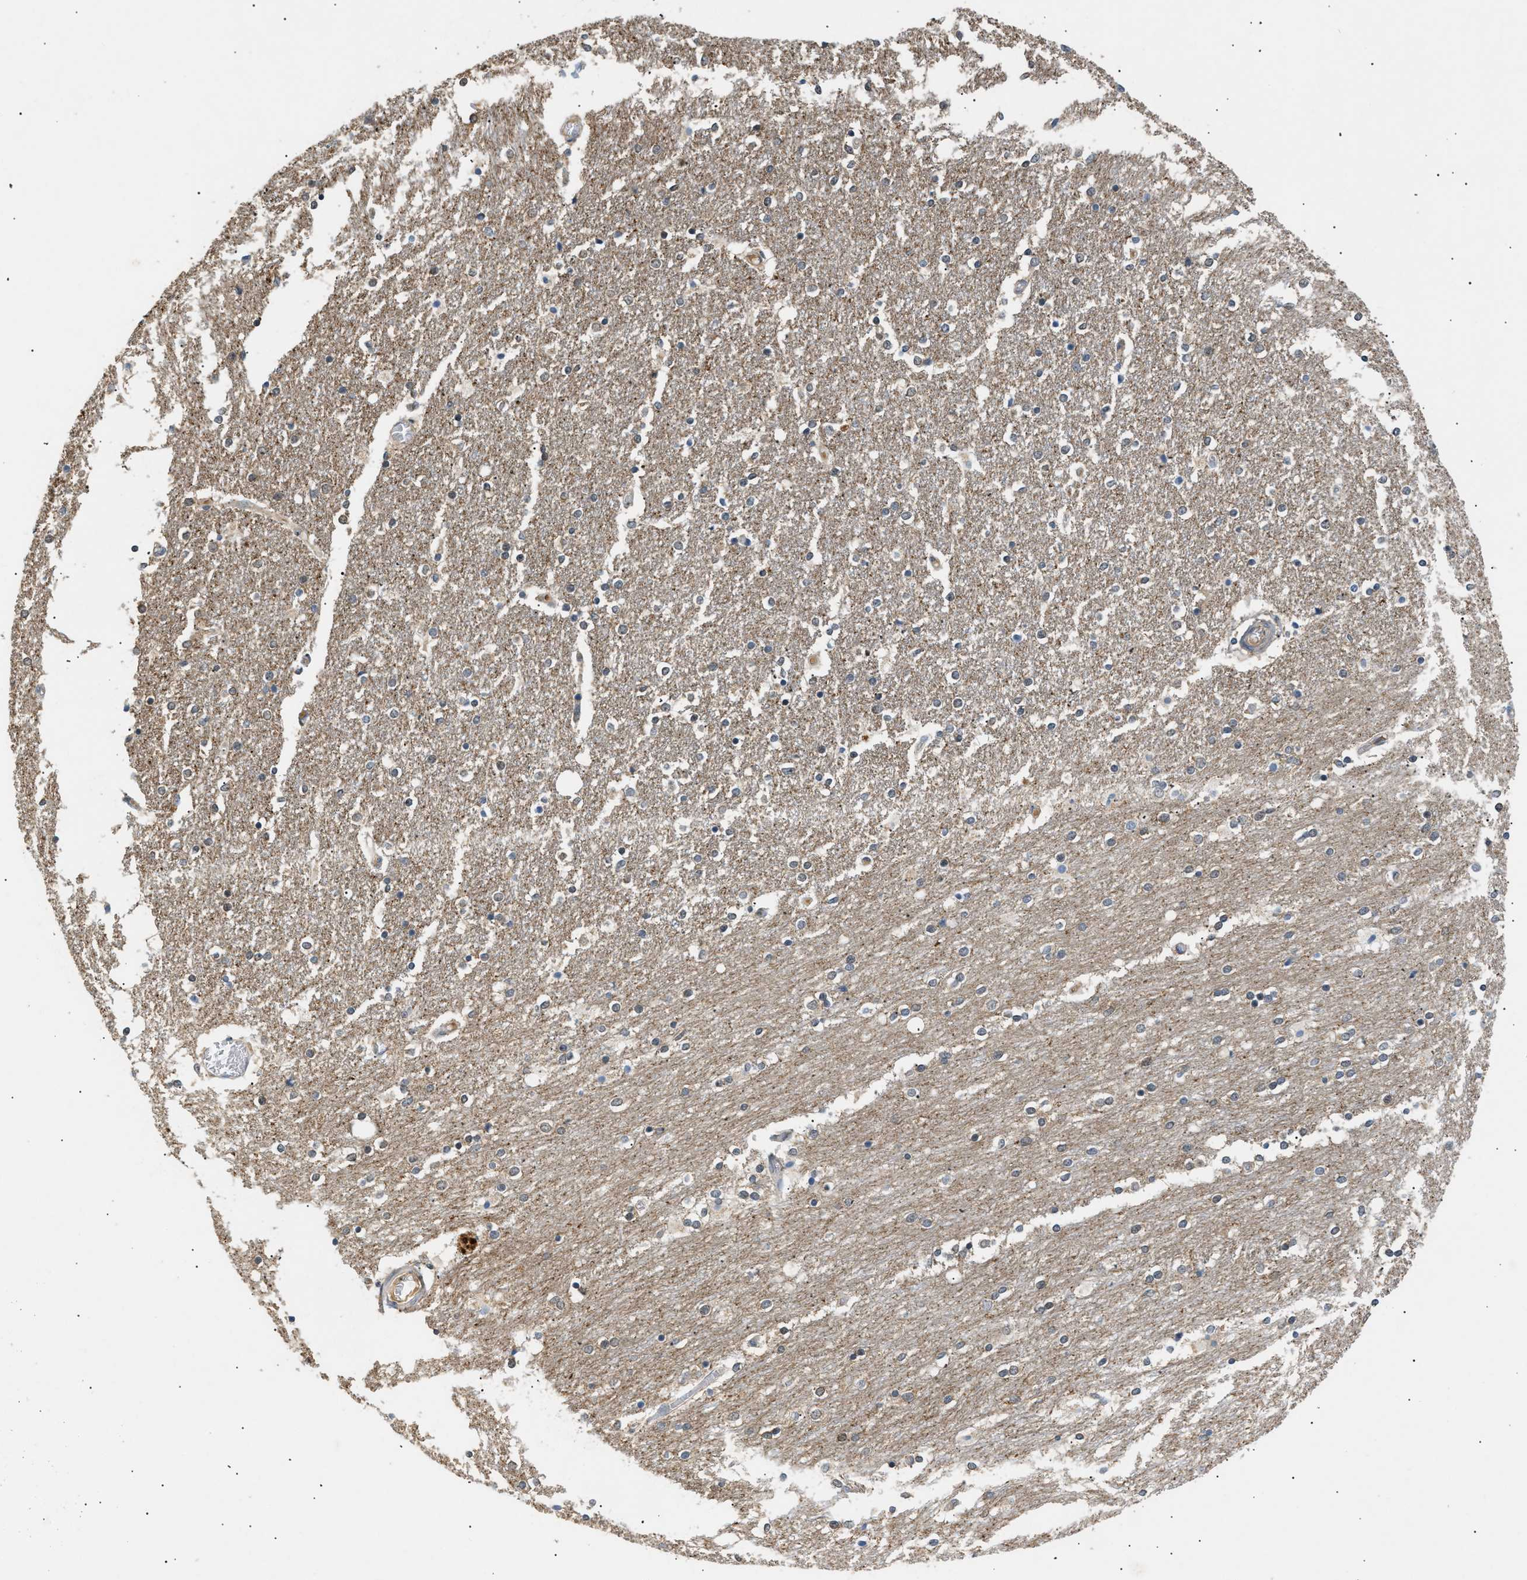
{"staining": {"intensity": "moderate", "quantity": "<25%", "location": "cytoplasmic/membranous,nuclear"}, "tissue": "caudate", "cell_type": "Glial cells", "image_type": "normal", "snomed": [{"axis": "morphology", "description": "Normal tissue, NOS"}, {"axis": "topography", "description": "Lateral ventricle wall"}], "caption": "A low amount of moderate cytoplasmic/membranous,nuclear positivity is identified in about <25% of glial cells in benign caudate. (Stains: DAB (3,3'-diaminobenzidine) in brown, nuclei in blue, Microscopy: brightfield microscopy at high magnification).", "gene": "FARS2", "patient": {"sex": "female", "age": 54}}